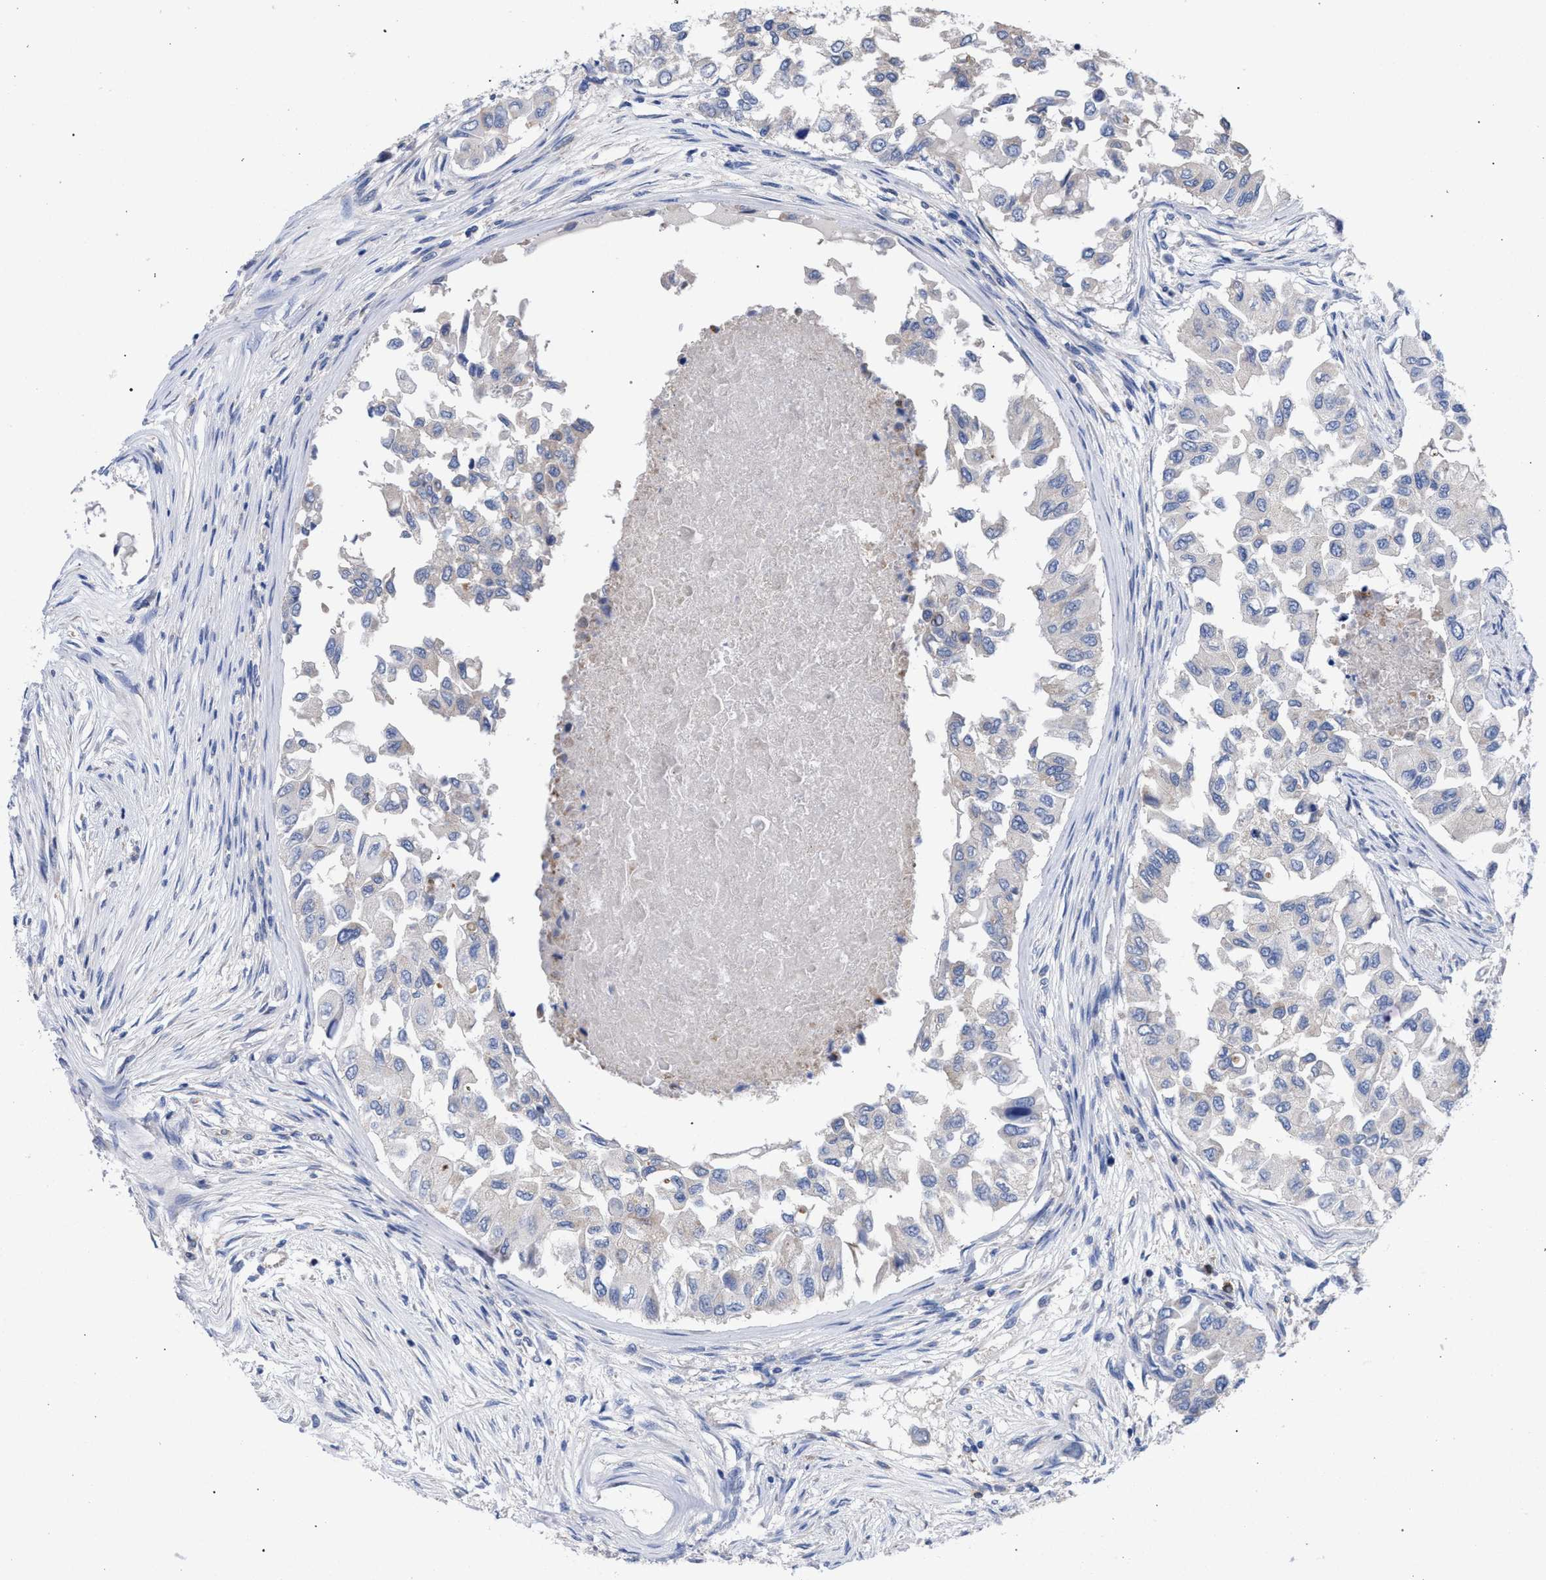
{"staining": {"intensity": "negative", "quantity": "none", "location": "none"}, "tissue": "breast cancer", "cell_type": "Tumor cells", "image_type": "cancer", "snomed": [{"axis": "morphology", "description": "Normal tissue, NOS"}, {"axis": "morphology", "description": "Duct carcinoma"}, {"axis": "topography", "description": "Breast"}], "caption": "Immunohistochemistry micrograph of neoplastic tissue: breast cancer (invasive ductal carcinoma) stained with DAB (3,3'-diaminobenzidine) demonstrates no significant protein positivity in tumor cells.", "gene": "GMPR", "patient": {"sex": "female", "age": 49}}